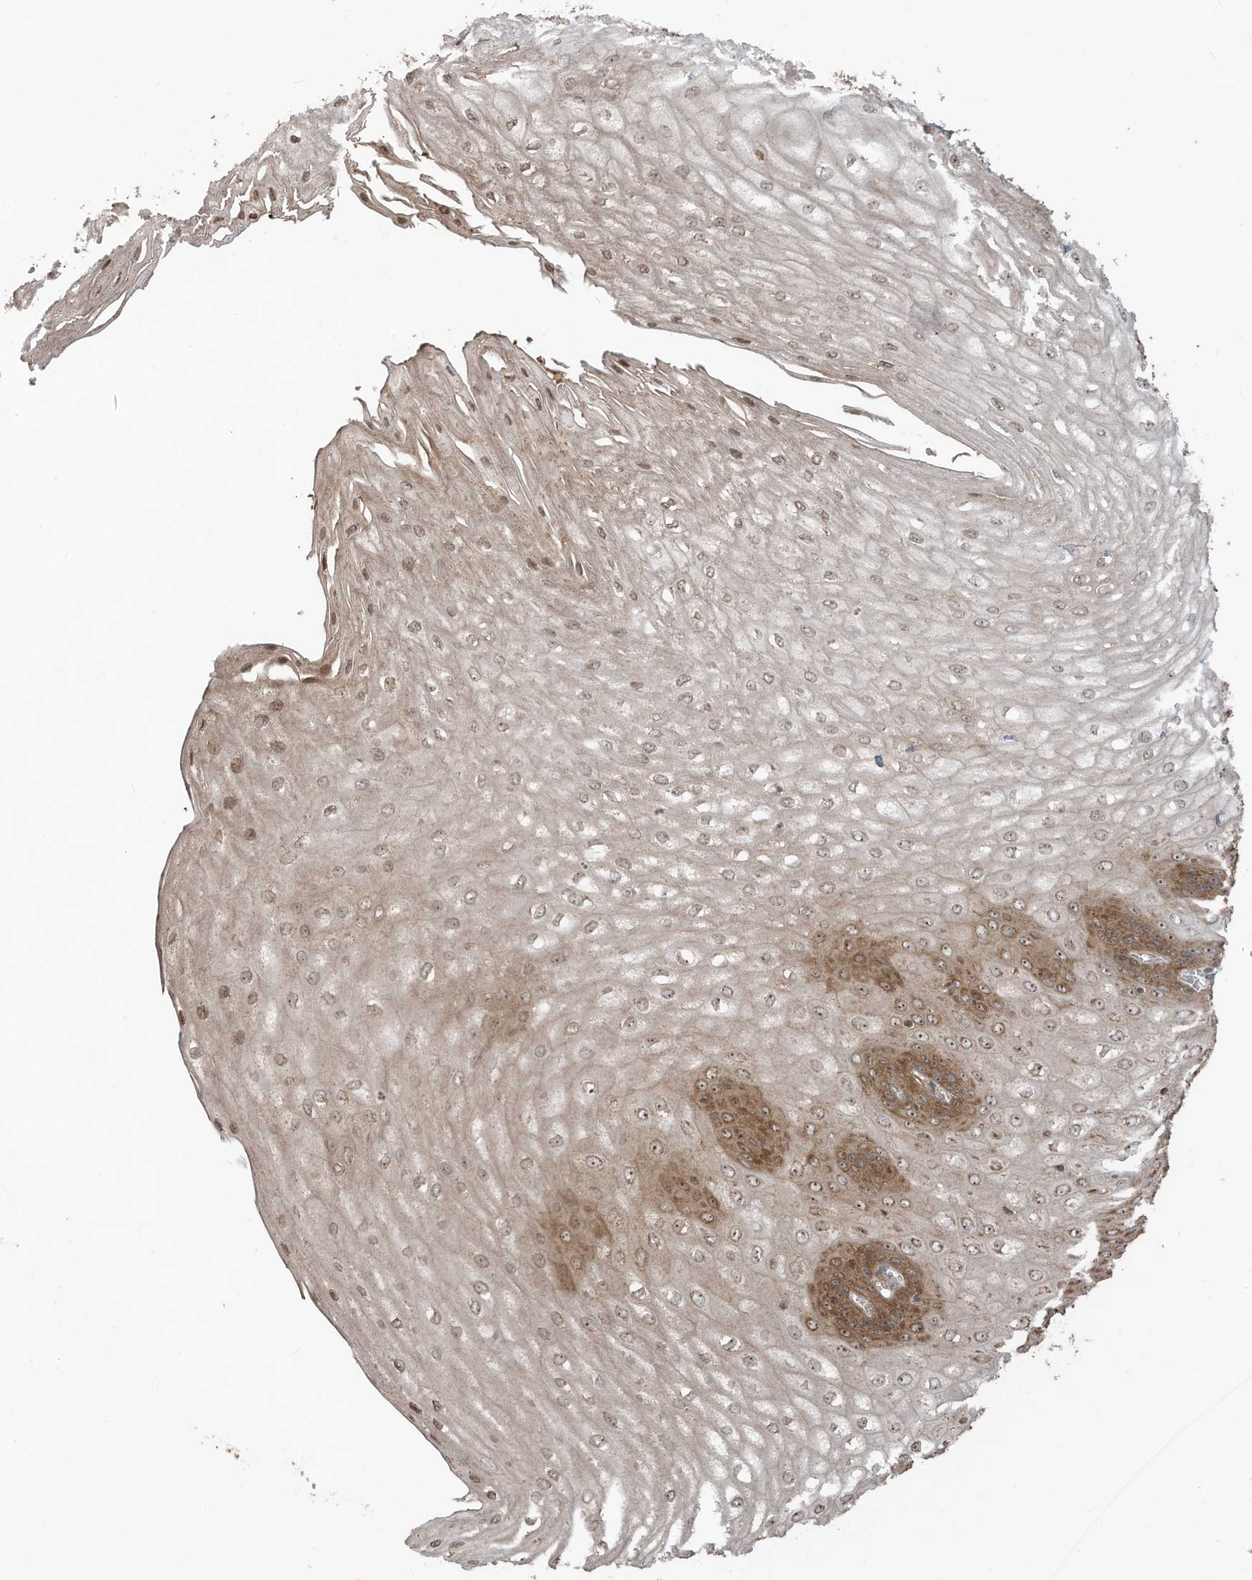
{"staining": {"intensity": "moderate", "quantity": ">75%", "location": "cytoplasmic/membranous,nuclear"}, "tissue": "esophagus", "cell_type": "Squamous epithelial cells", "image_type": "normal", "snomed": [{"axis": "morphology", "description": "Normal tissue, NOS"}, {"axis": "topography", "description": "Esophagus"}], "caption": "High-power microscopy captured an IHC micrograph of unremarkable esophagus, revealing moderate cytoplasmic/membranous,nuclear staining in approximately >75% of squamous epithelial cells. Nuclei are stained in blue.", "gene": "CARF", "patient": {"sex": "male", "age": 60}}